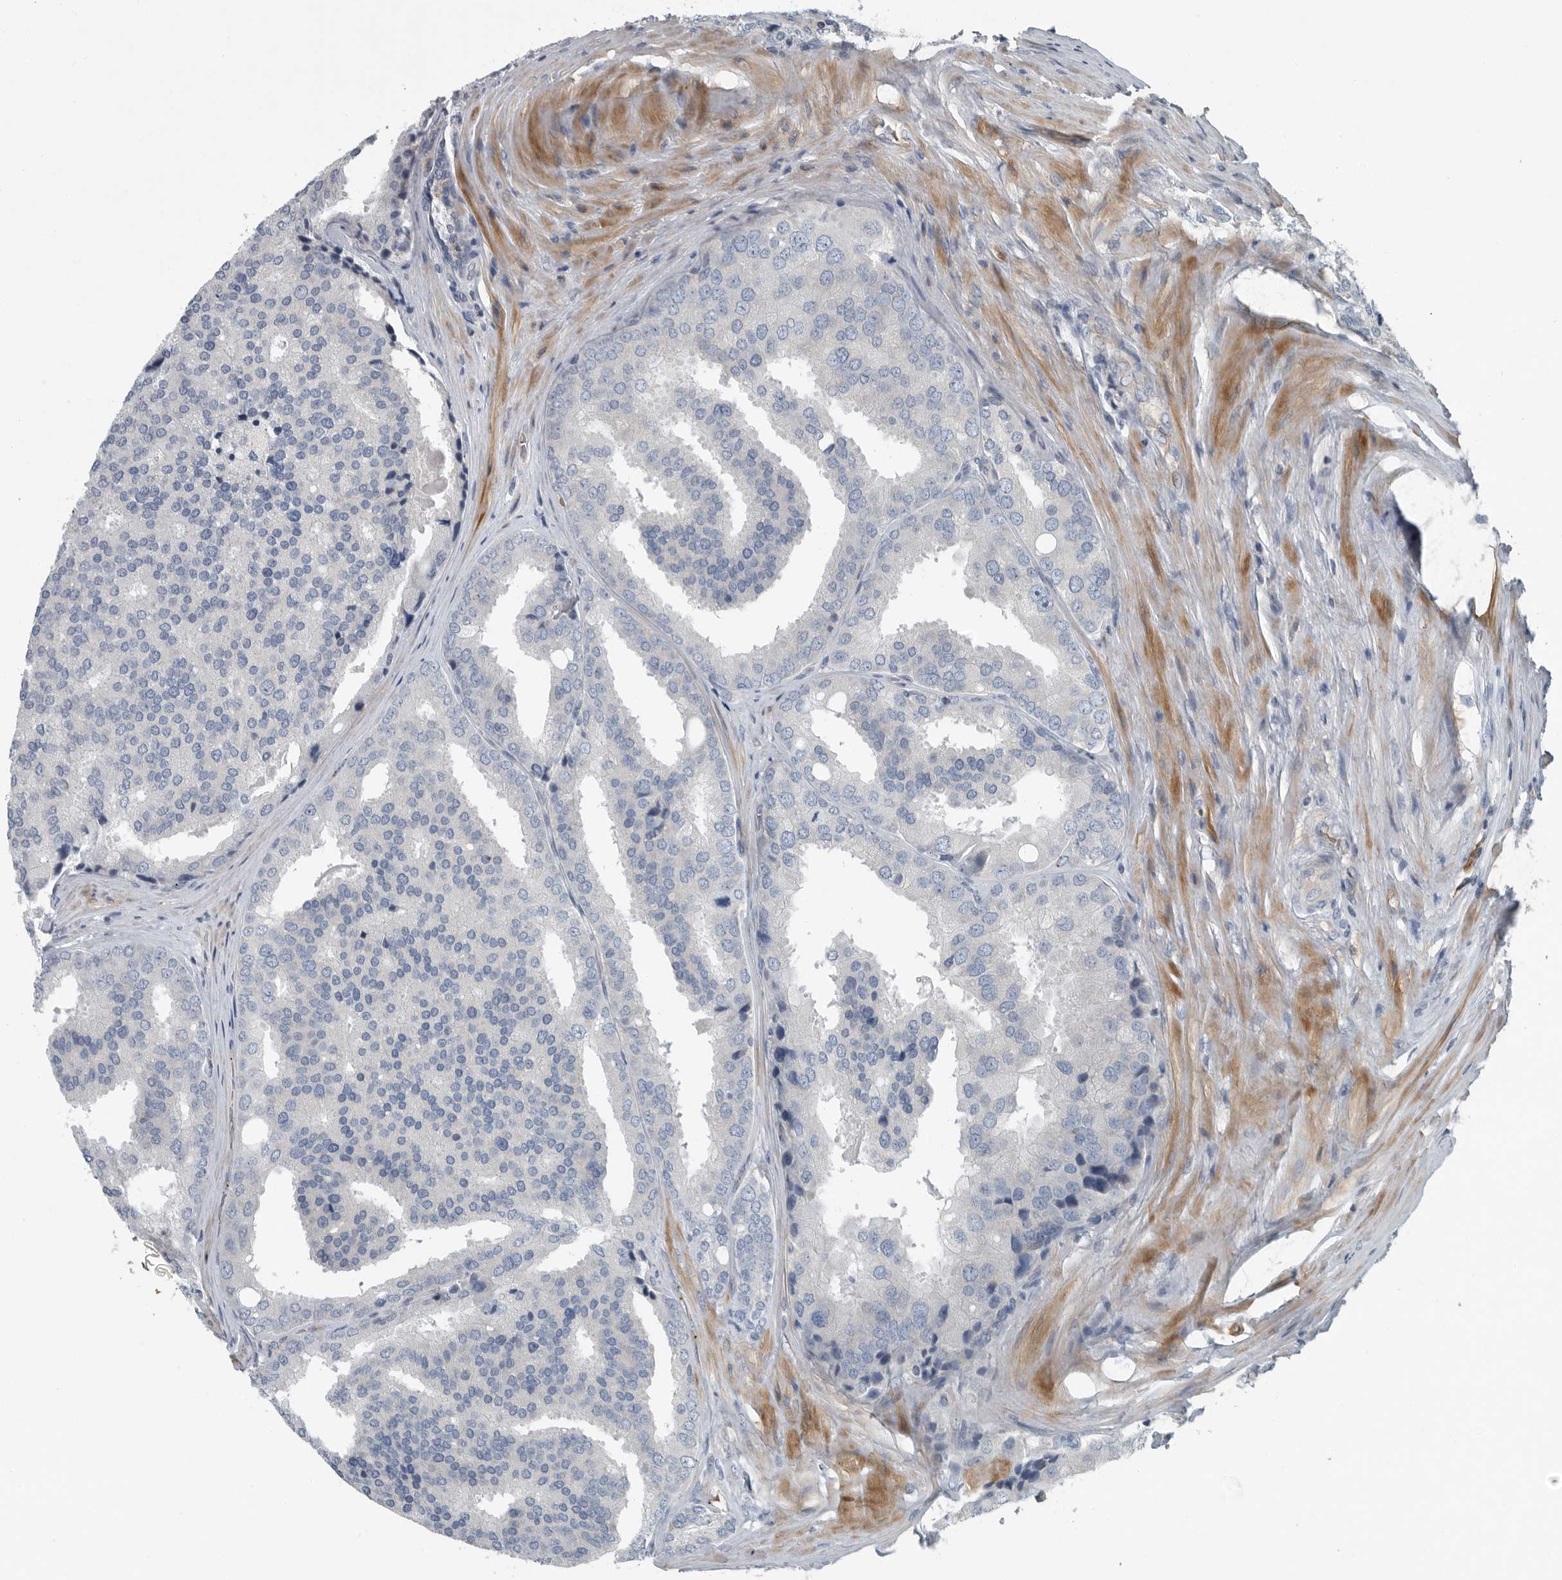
{"staining": {"intensity": "negative", "quantity": "none", "location": "none"}, "tissue": "prostate cancer", "cell_type": "Tumor cells", "image_type": "cancer", "snomed": [{"axis": "morphology", "description": "Adenocarcinoma, High grade"}, {"axis": "topography", "description": "Prostate"}], "caption": "High power microscopy histopathology image of an immunohistochemistry micrograph of prostate cancer, revealing no significant positivity in tumor cells. (Stains: DAB (3,3'-diaminobenzidine) immunohistochemistry (IHC) with hematoxylin counter stain, Microscopy: brightfield microscopy at high magnification).", "gene": "MPP3", "patient": {"sex": "male", "age": 50}}